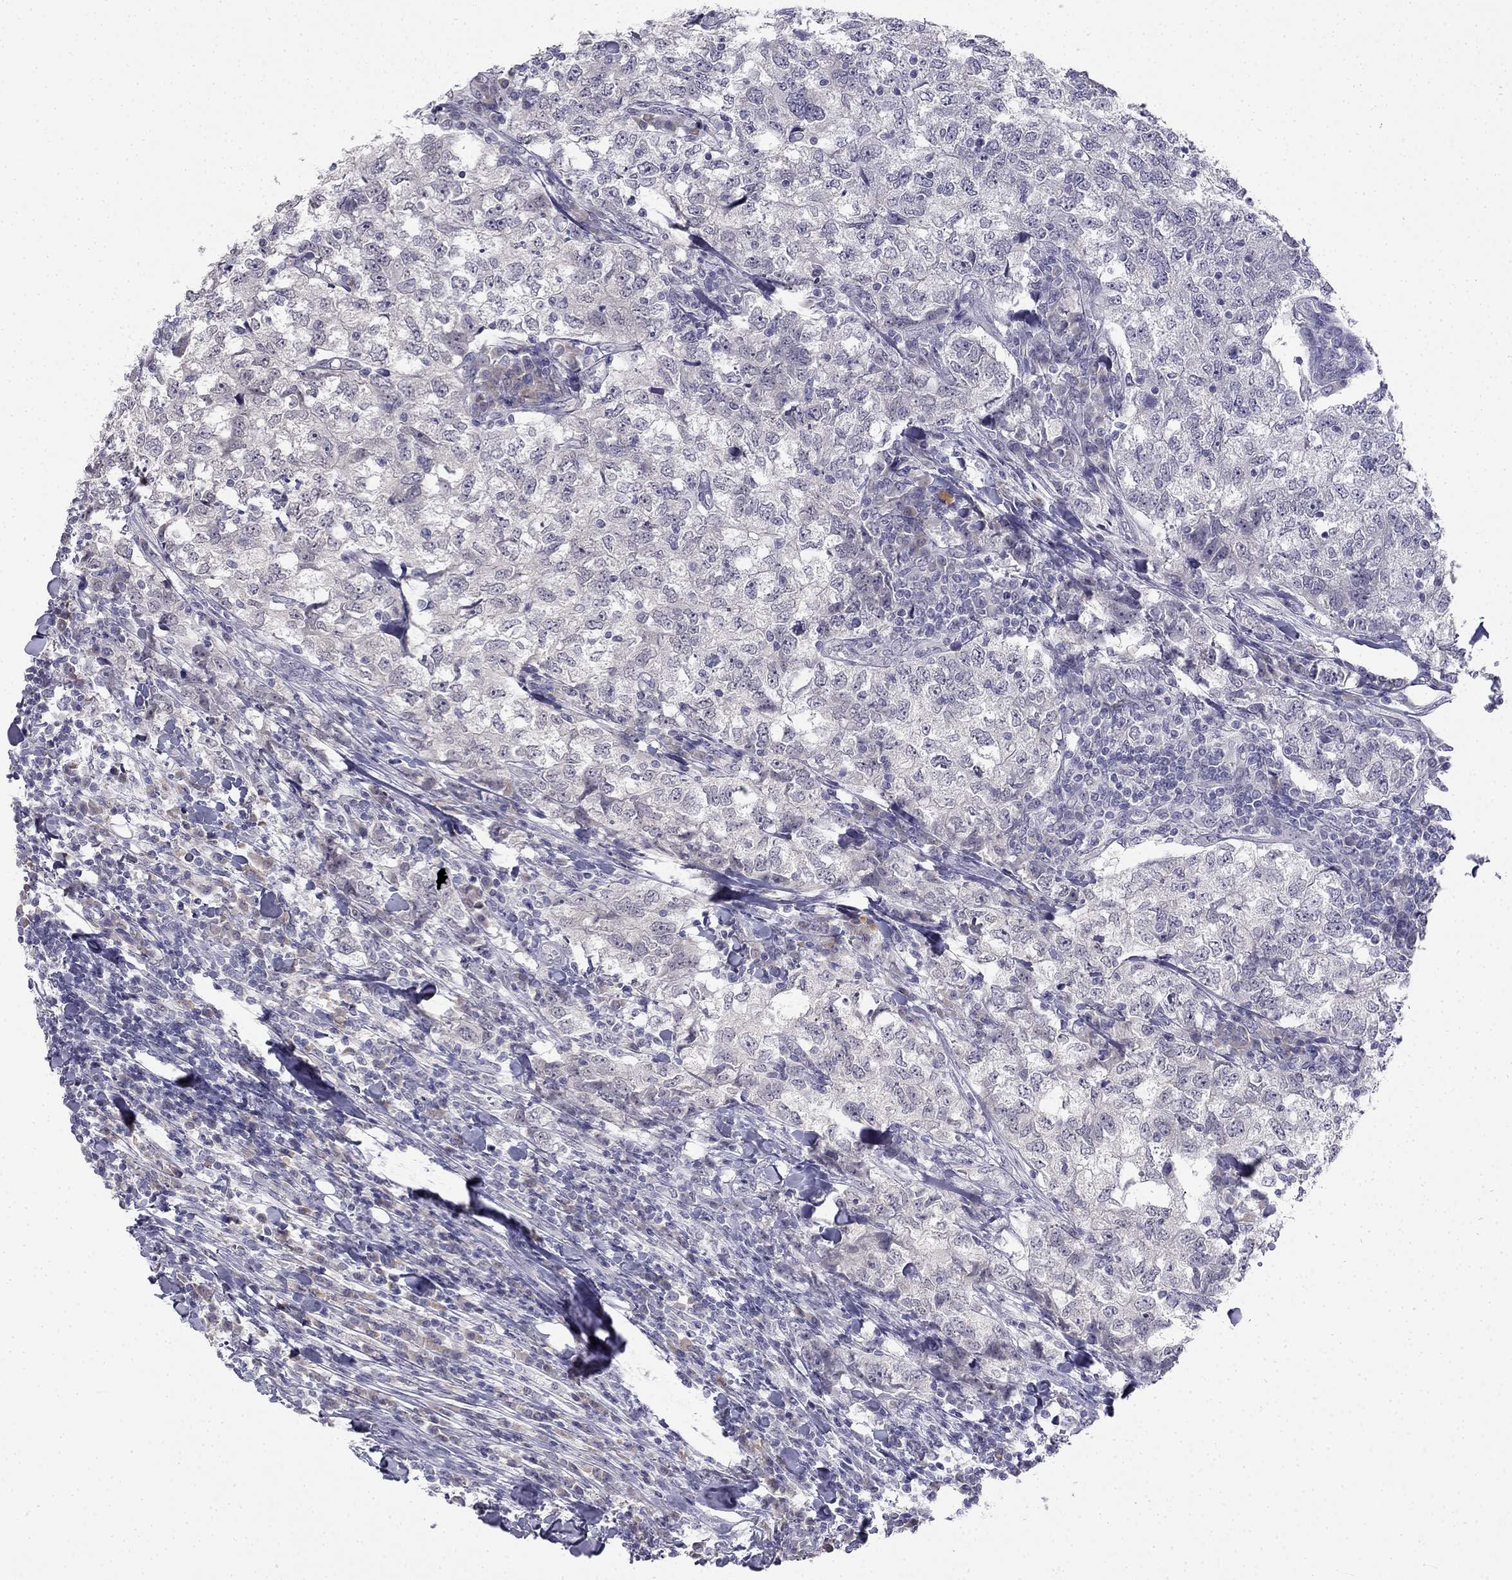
{"staining": {"intensity": "negative", "quantity": "none", "location": "none"}, "tissue": "breast cancer", "cell_type": "Tumor cells", "image_type": "cancer", "snomed": [{"axis": "morphology", "description": "Duct carcinoma"}, {"axis": "topography", "description": "Breast"}], "caption": "An immunohistochemistry micrograph of infiltrating ductal carcinoma (breast) is shown. There is no staining in tumor cells of infiltrating ductal carcinoma (breast).", "gene": "C16orf89", "patient": {"sex": "female", "age": 30}}